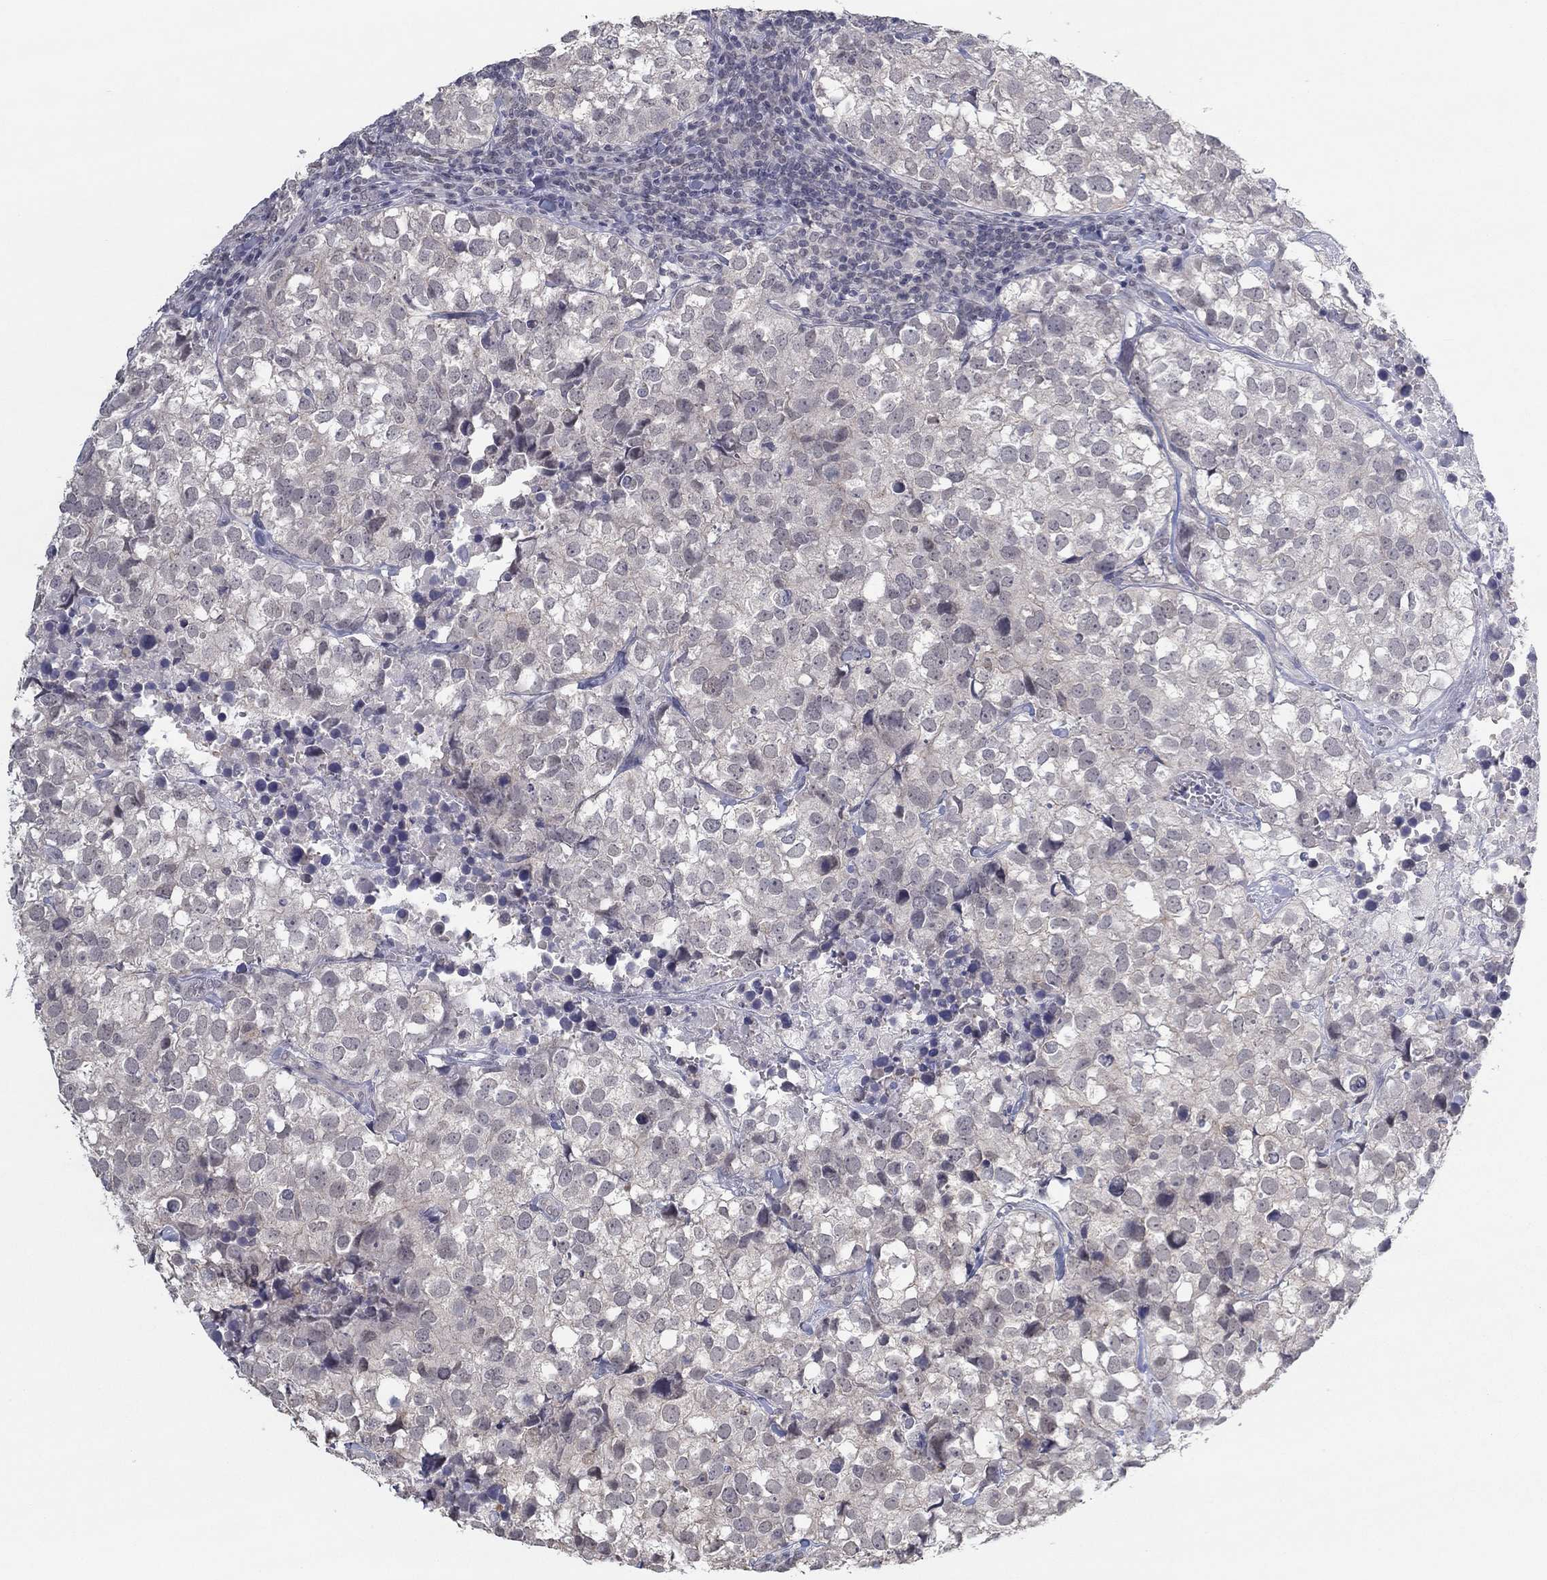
{"staining": {"intensity": "negative", "quantity": "none", "location": "none"}, "tissue": "breast cancer", "cell_type": "Tumor cells", "image_type": "cancer", "snomed": [{"axis": "morphology", "description": "Duct carcinoma"}, {"axis": "topography", "description": "Breast"}], "caption": "Immunohistochemistry histopathology image of neoplastic tissue: breast infiltrating ductal carcinoma stained with DAB exhibits no significant protein staining in tumor cells. (DAB IHC, high magnification).", "gene": "SLC22A2", "patient": {"sex": "female", "age": 30}}